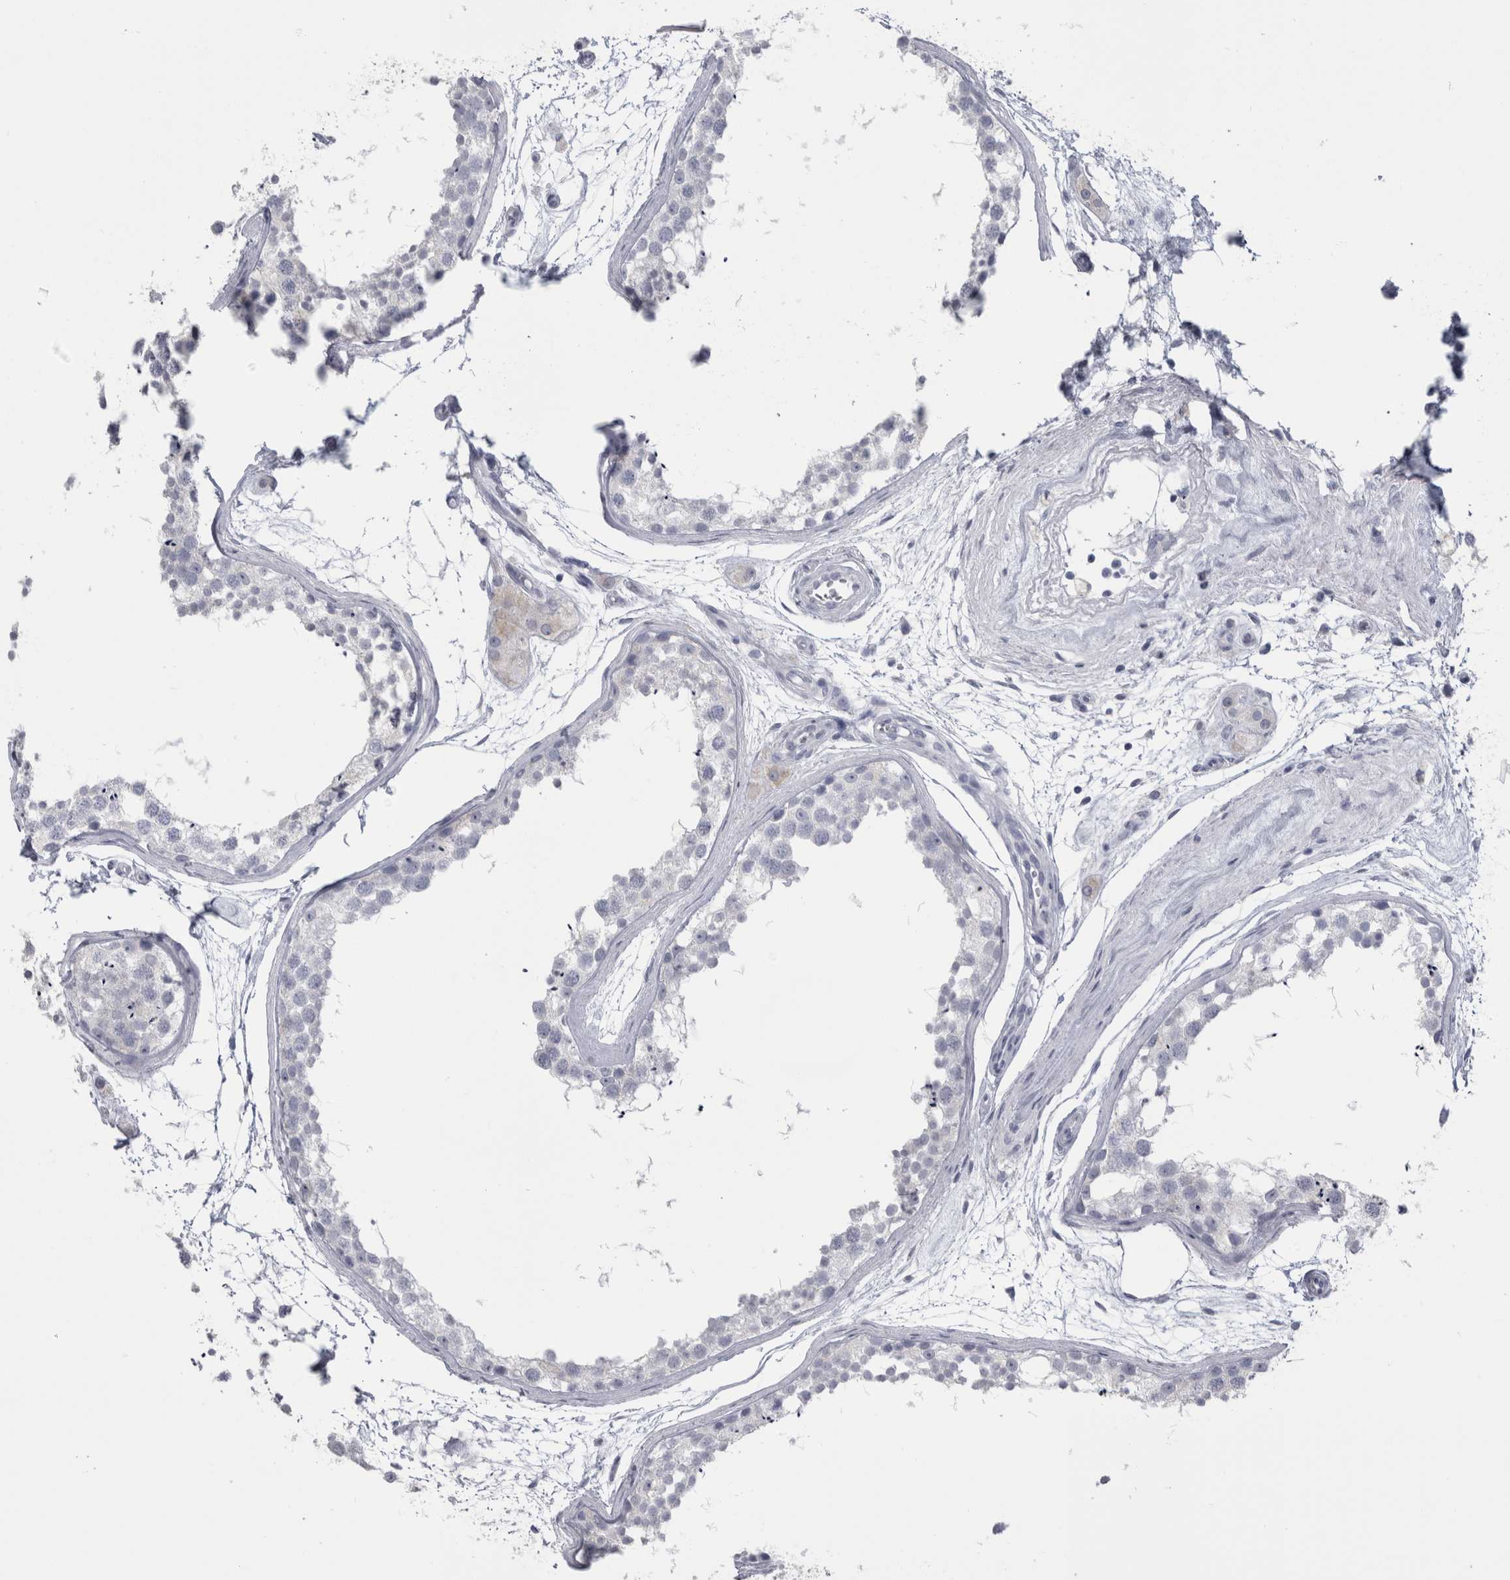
{"staining": {"intensity": "negative", "quantity": "none", "location": "none"}, "tissue": "testis", "cell_type": "Cells in seminiferous ducts", "image_type": "normal", "snomed": [{"axis": "morphology", "description": "Normal tissue, NOS"}, {"axis": "topography", "description": "Testis"}], "caption": "Cells in seminiferous ducts show no significant protein staining in normal testis. The staining is performed using DAB brown chromogen with nuclei counter-stained in using hematoxylin.", "gene": "MSMB", "patient": {"sex": "male", "age": 56}}